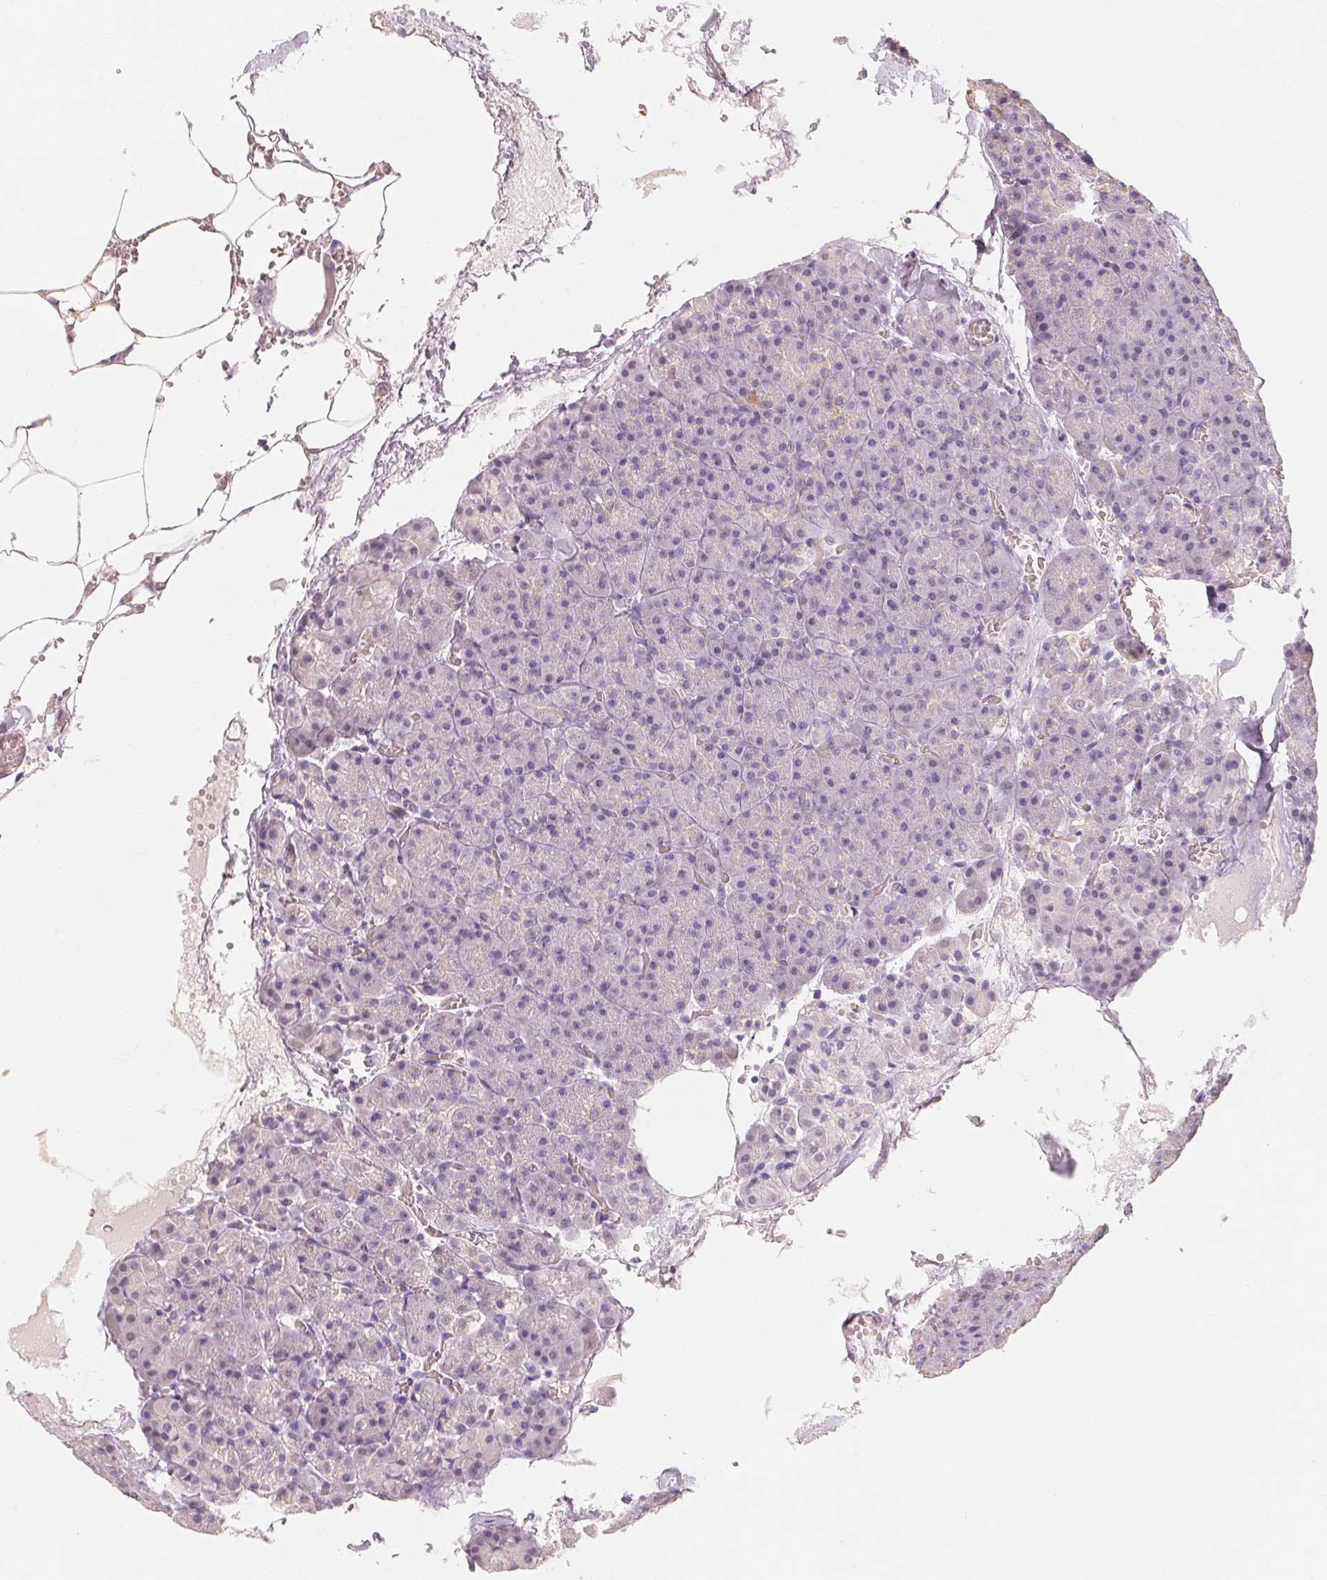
{"staining": {"intensity": "weak", "quantity": "<25%", "location": "cytoplasmic/membranous"}, "tissue": "pancreas", "cell_type": "Exocrine glandular cells", "image_type": "normal", "snomed": [{"axis": "morphology", "description": "Normal tissue, NOS"}, {"axis": "topography", "description": "Pancreas"}], "caption": "The photomicrograph displays no staining of exocrine glandular cells in normal pancreas. (DAB IHC, high magnification).", "gene": "ANKRD31", "patient": {"sex": "female", "age": 74}}